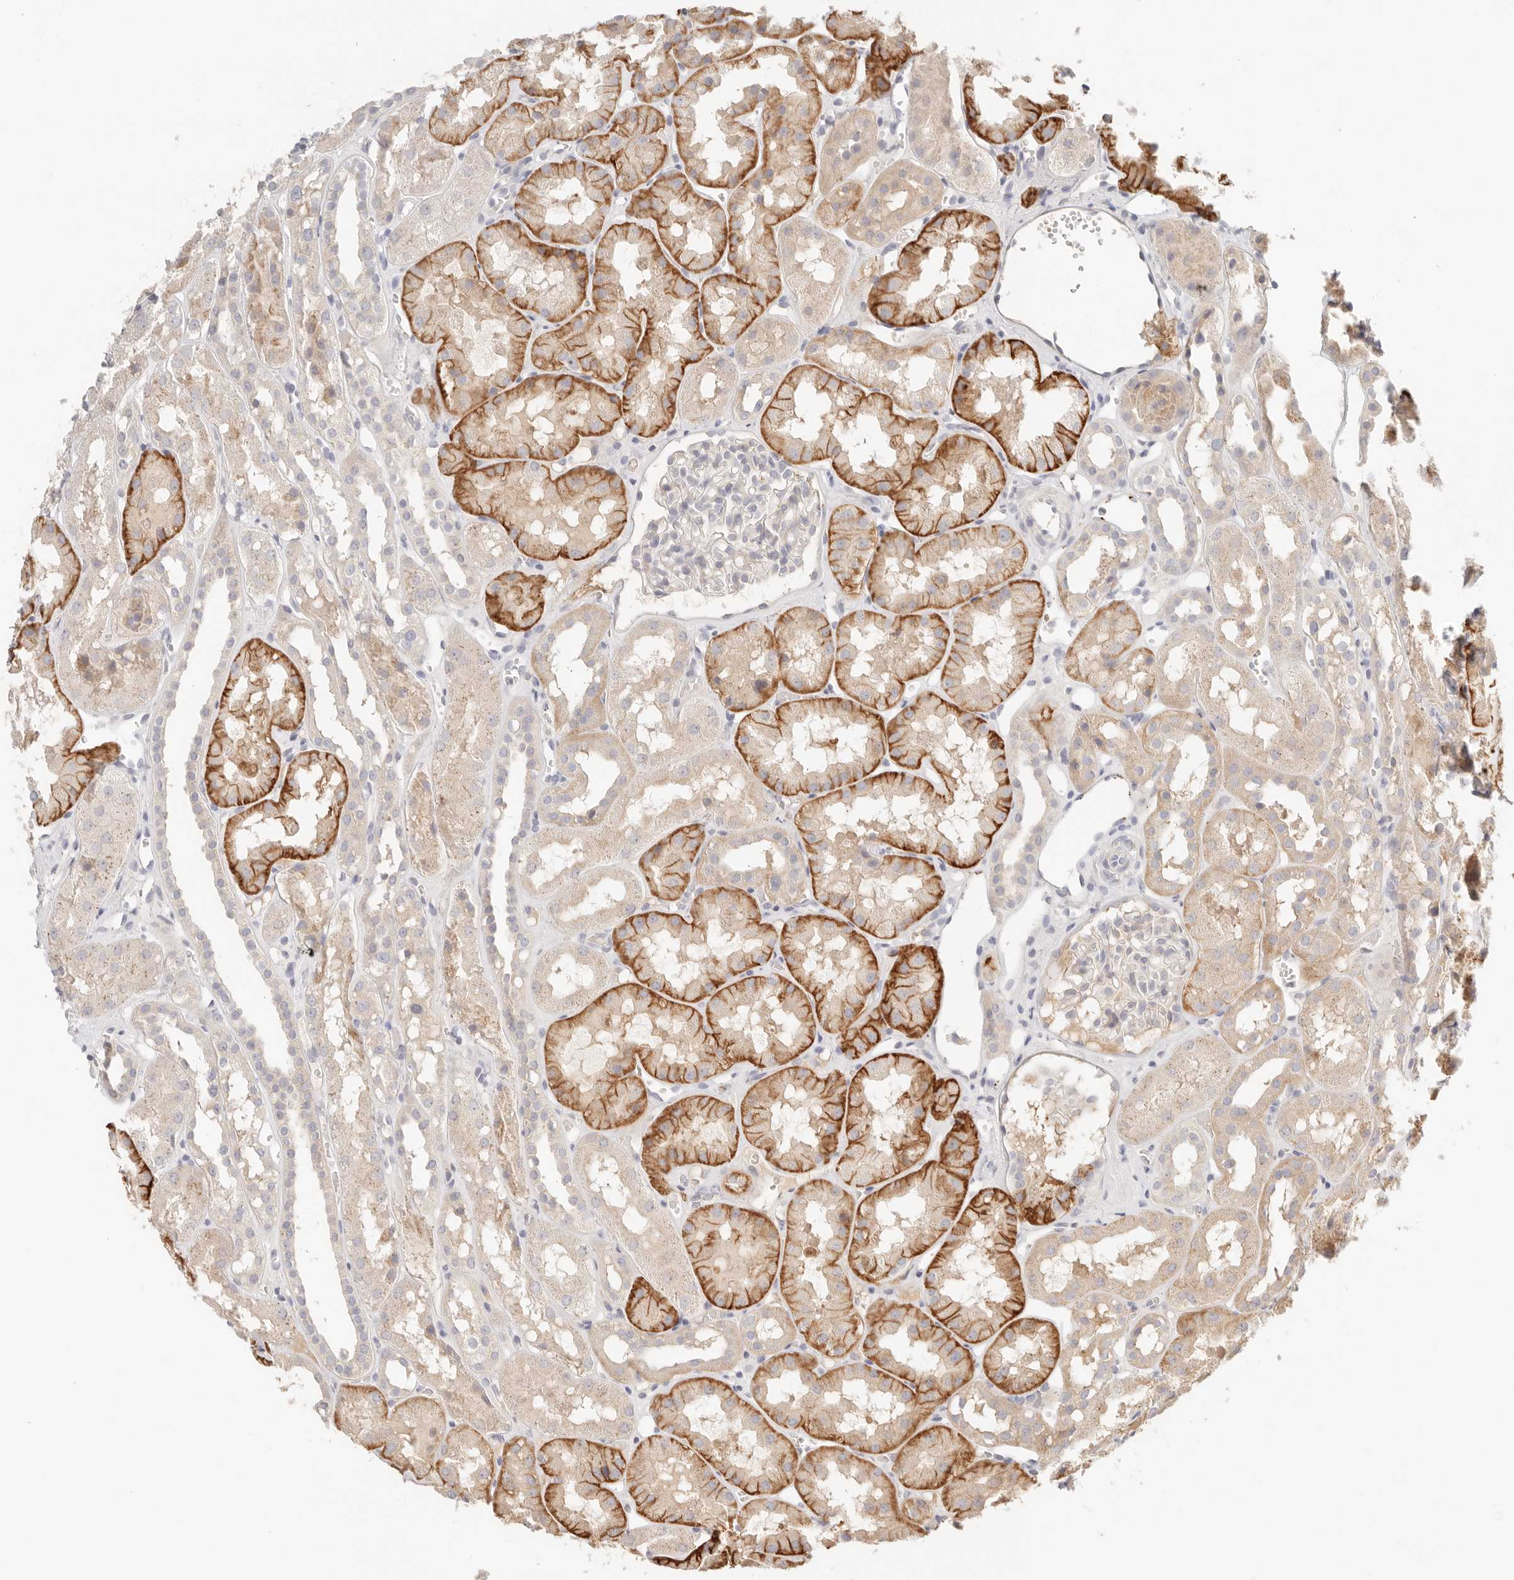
{"staining": {"intensity": "negative", "quantity": "none", "location": "none"}, "tissue": "kidney", "cell_type": "Cells in glomeruli", "image_type": "normal", "snomed": [{"axis": "morphology", "description": "Normal tissue, NOS"}, {"axis": "topography", "description": "Kidney"}], "caption": "An immunohistochemistry micrograph of benign kidney is shown. There is no staining in cells in glomeruli of kidney.", "gene": "CEP120", "patient": {"sex": "male", "age": 16}}